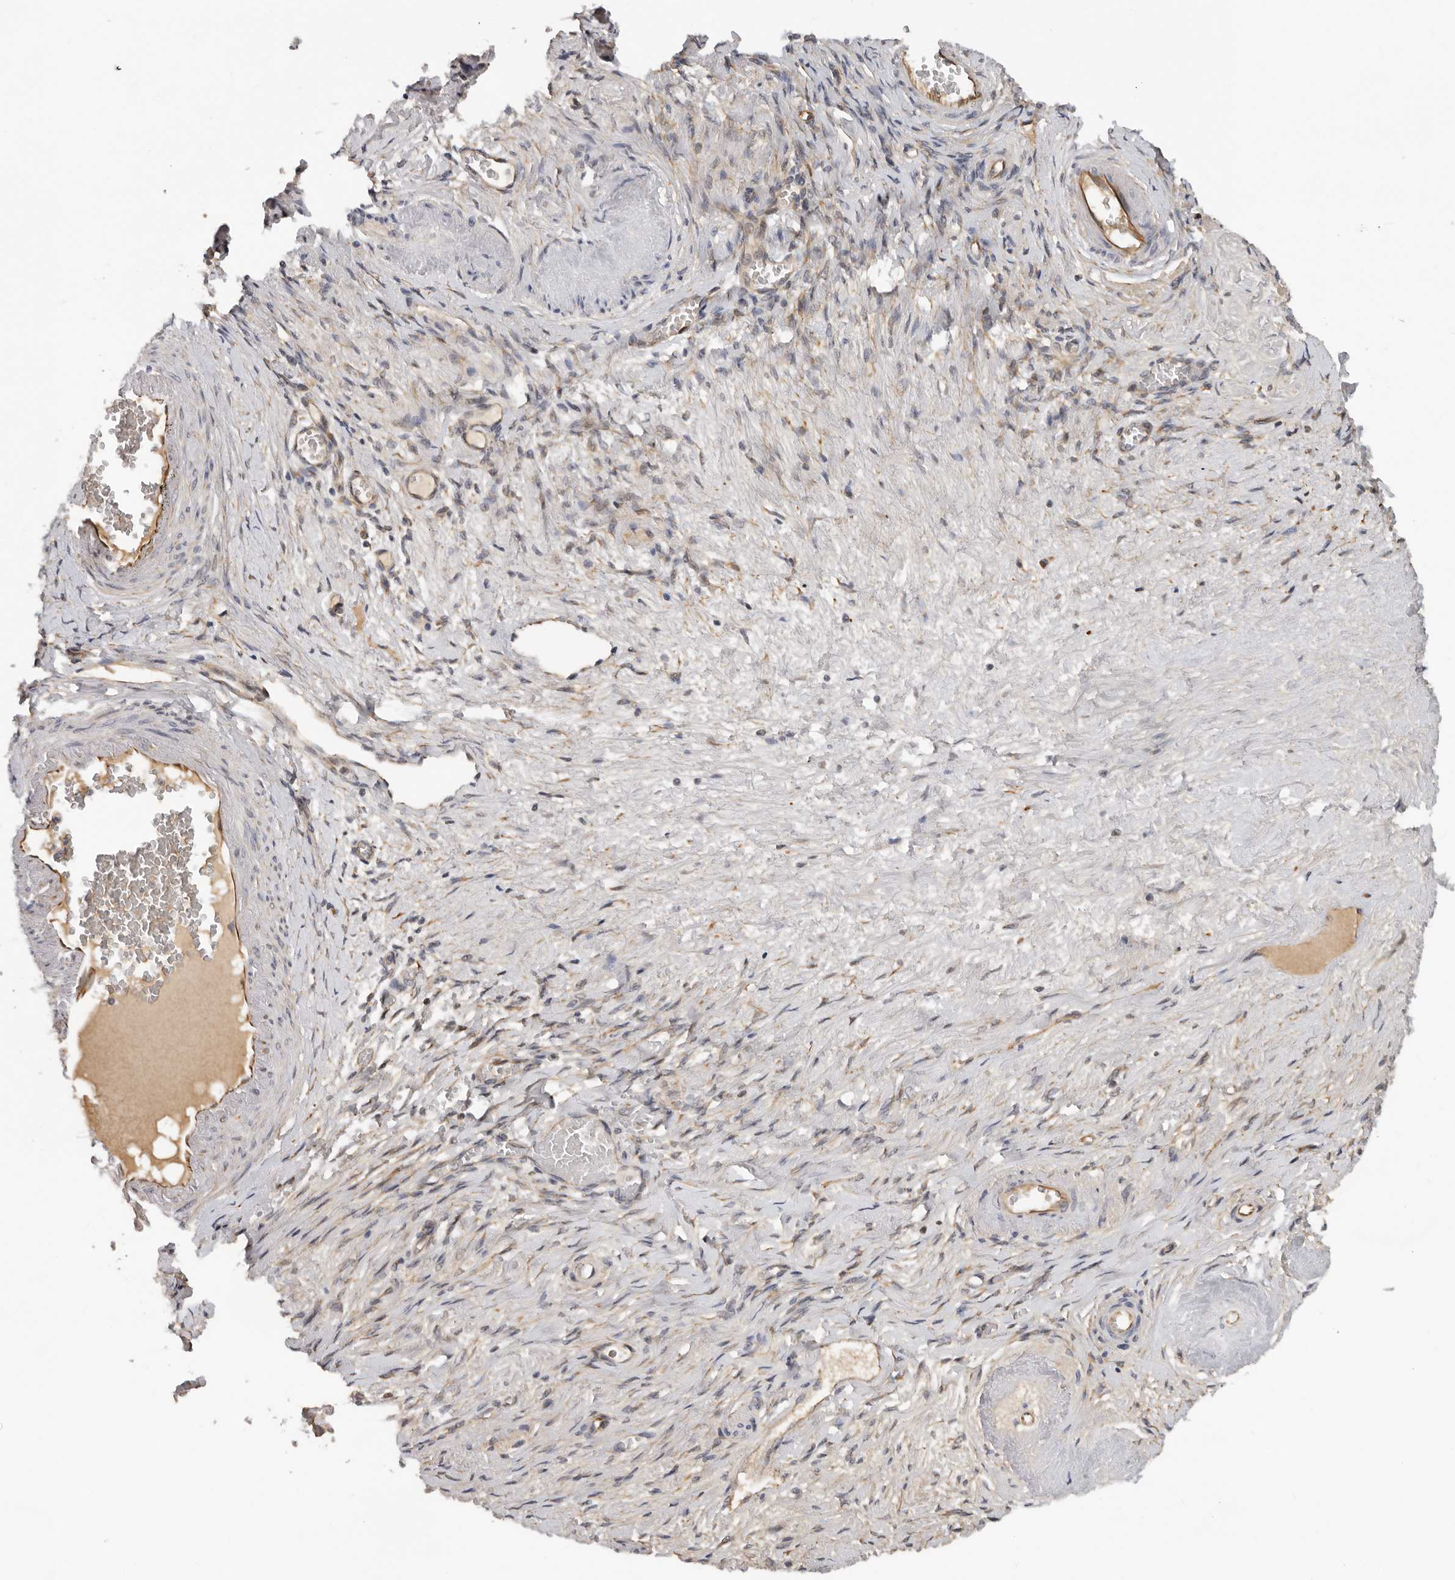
{"staining": {"intensity": "moderate", "quantity": ">75%", "location": "cytoplasmic/membranous"}, "tissue": "adipose tissue", "cell_type": "Adipocytes", "image_type": "normal", "snomed": [{"axis": "morphology", "description": "Normal tissue, NOS"}, {"axis": "topography", "description": "Vascular tissue"}, {"axis": "topography", "description": "Fallopian tube"}, {"axis": "topography", "description": "Ovary"}], "caption": "This is a micrograph of immunohistochemistry staining of normal adipose tissue, which shows moderate staining in the cytoplasmic/membranous of adipocytes.", "gene": "RNF157", "patient": {"sex": "female", "age": 67}}